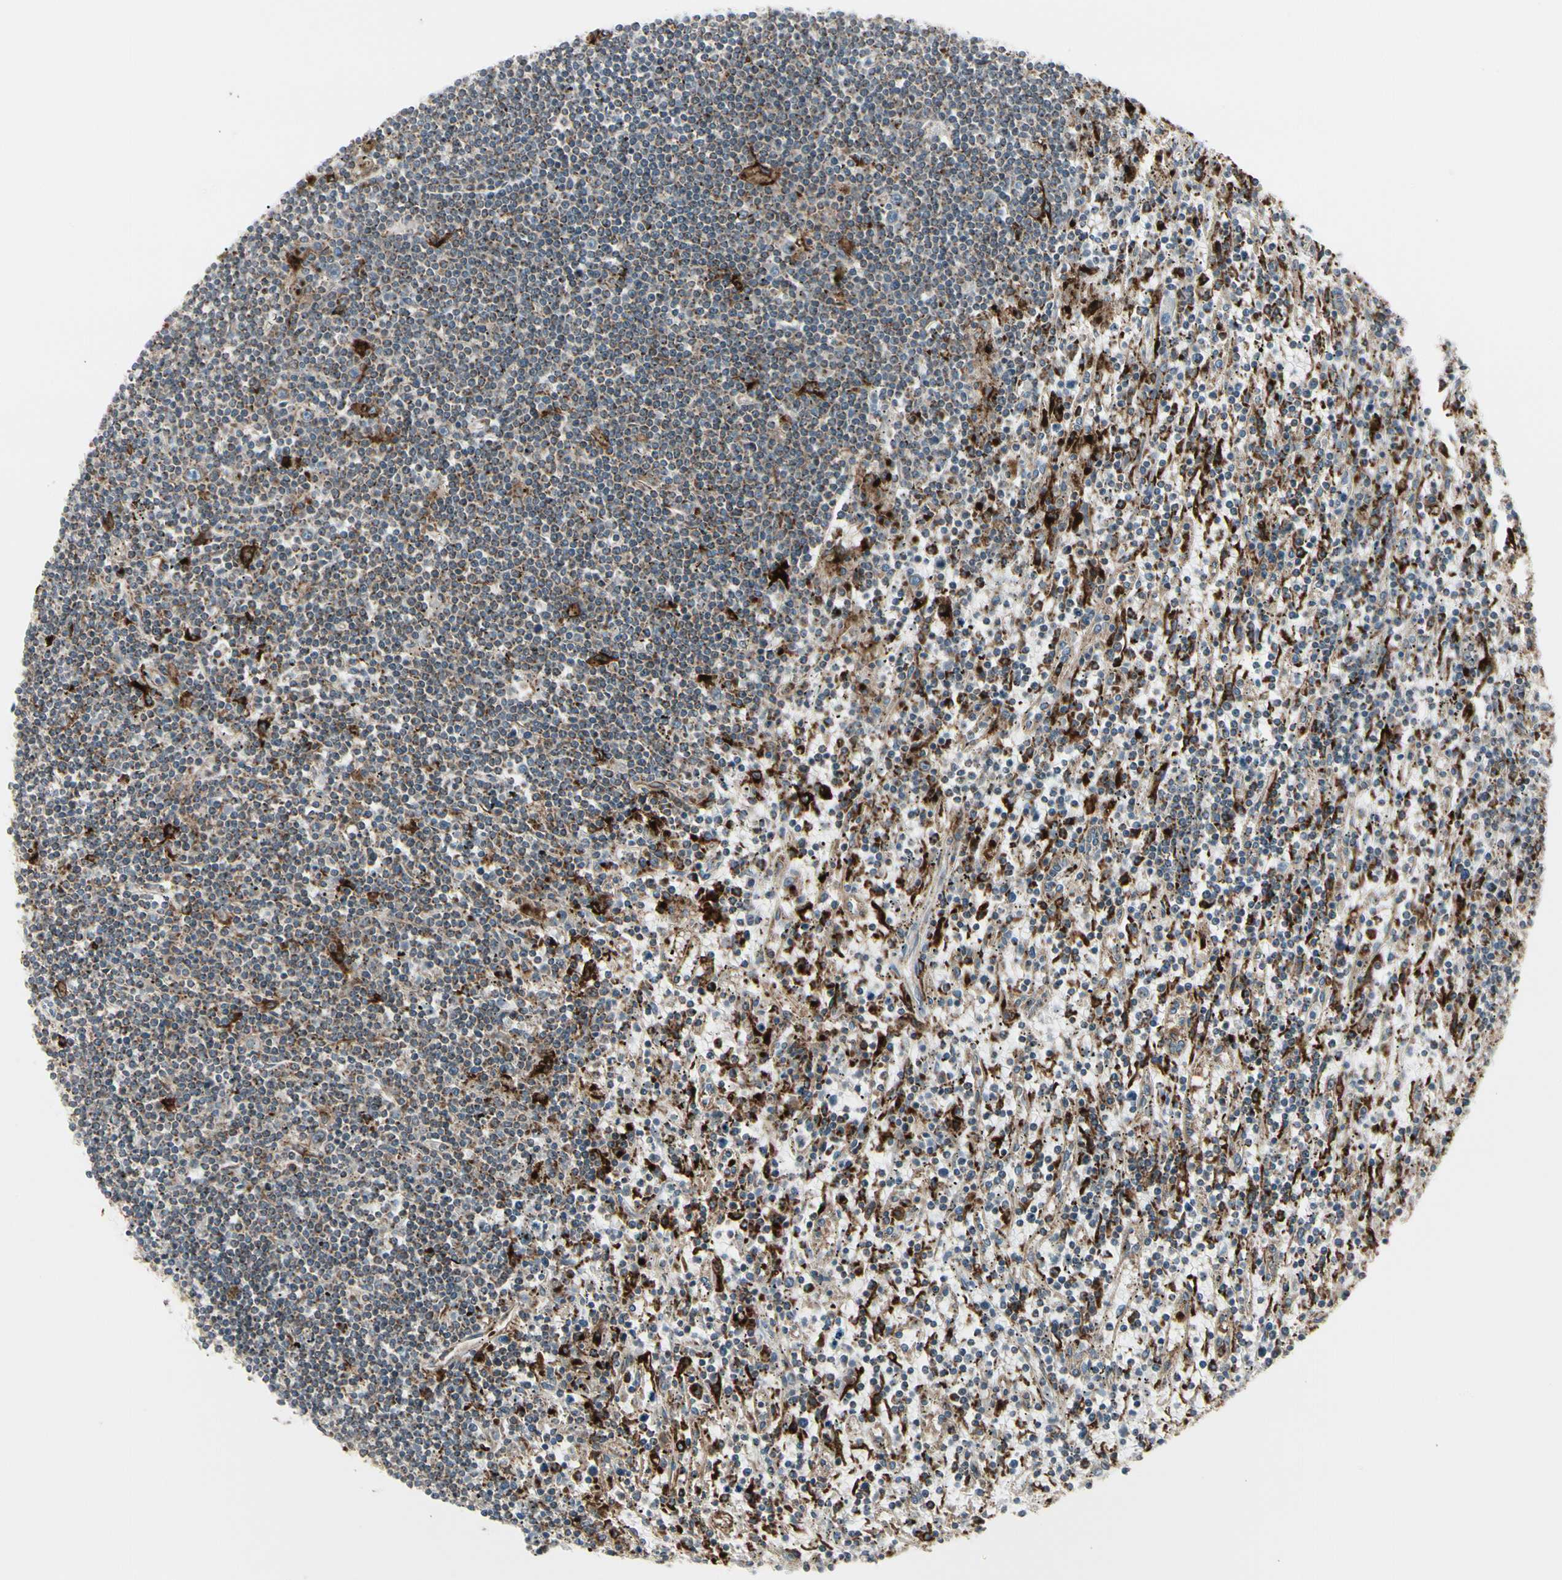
{"staining": {"intensity": "moderate", "quantity": ">75%", "location": "cytoplasmic/membranous"}, "tissue": "lymphoma", "cell_type": "Tumor cells", "image_type": "cancer", "snomed": [{"axis": "morphology", "description": "Malignant lymphoma, non-Hodgkin's type, Low grade"}, {"axis": "topography", "description": "Spleen"}], "caption": "Immunohistochemical staining of malignant lymphoma, non-Hodgkin's type (low-grade) displays medium levels of moderate cytoplasmic/membranous staining in about >75% of tumor cells. (Stains: DAB (3,3'-diaminobenzidine) in brown, nuclei in blue, Microscopy: brightfield microscopy at high magnification).", "gene": "ATP6V1B2", "patient": {"sex": "male", "age": 76}}